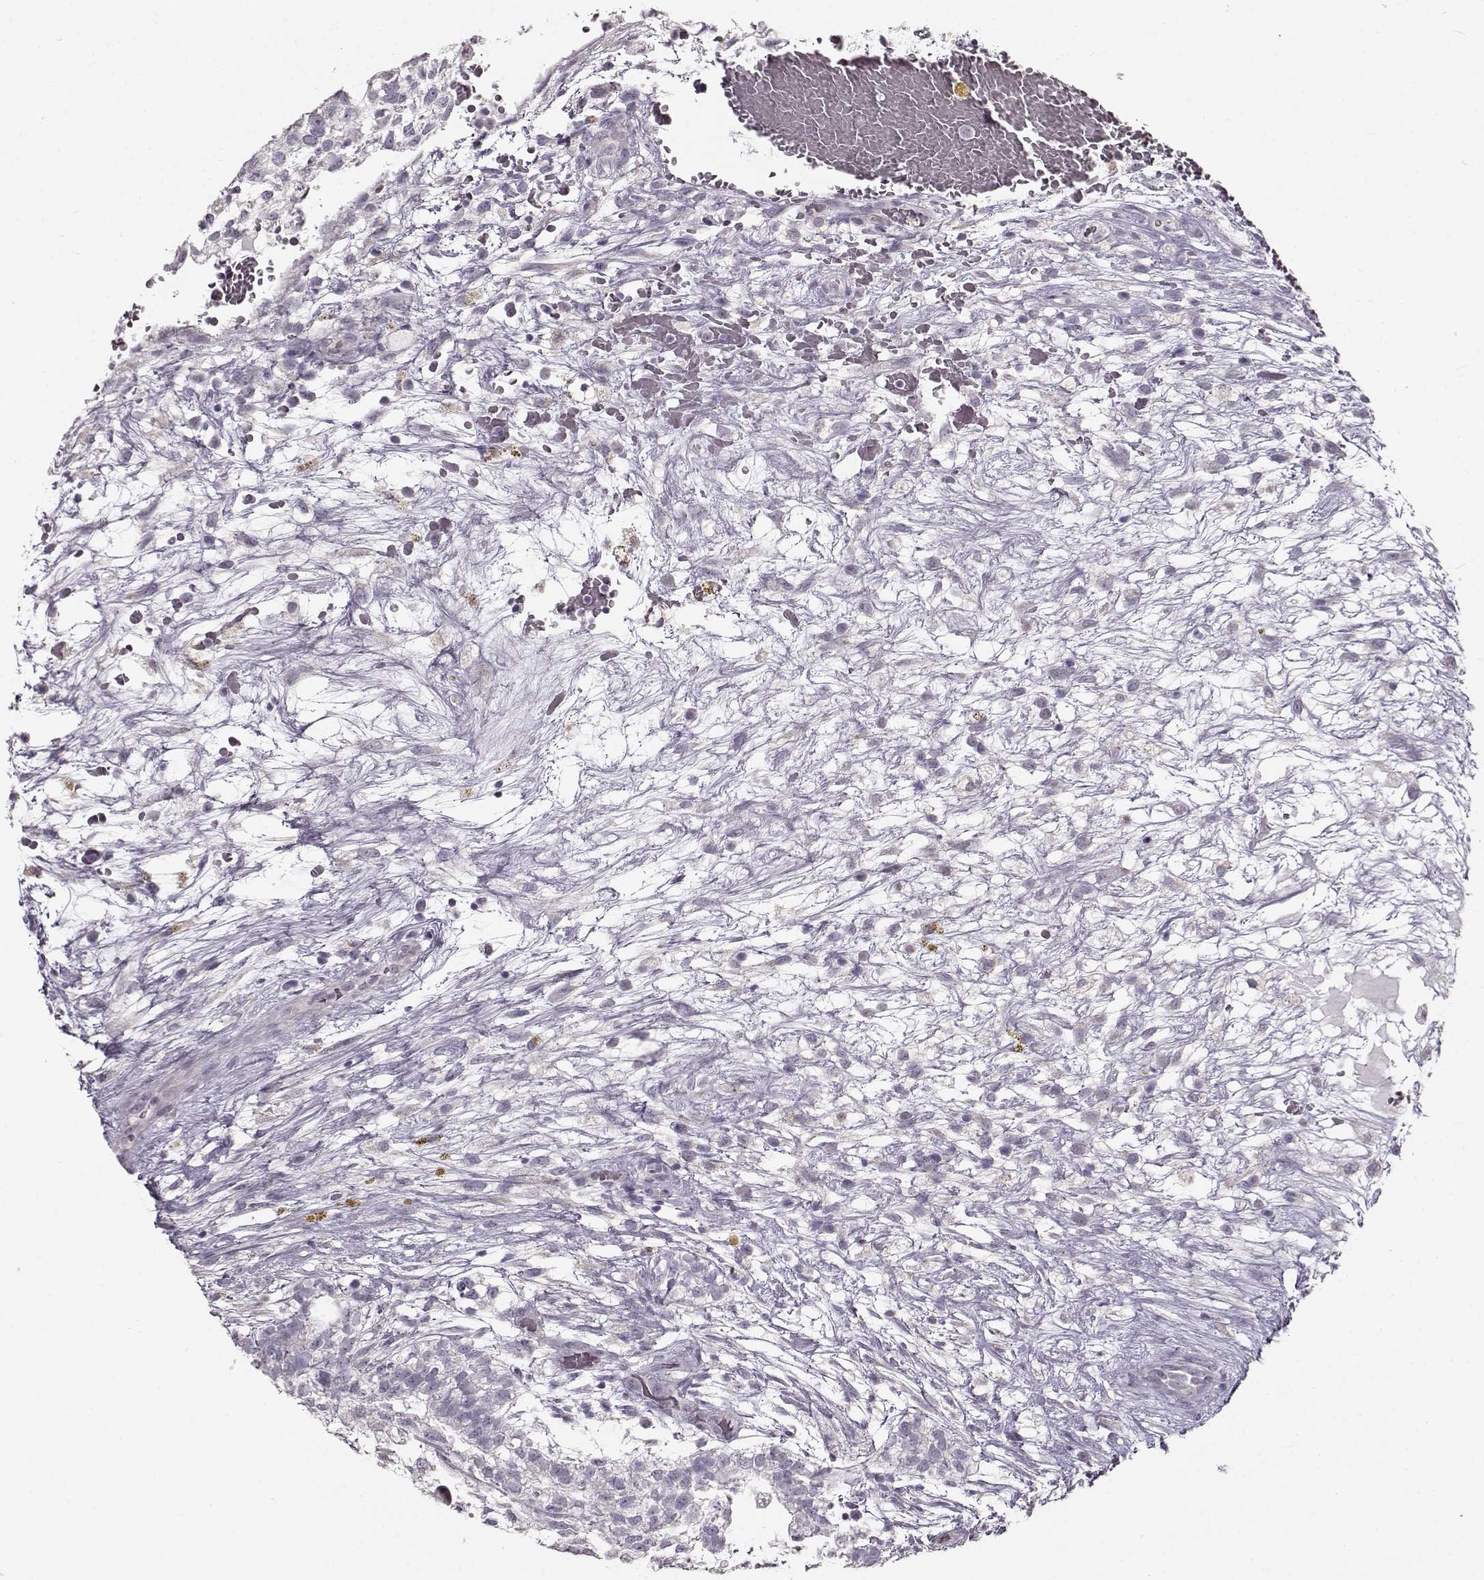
{"staining": {"intensity": "negative", "quantity": "none", "location": "none"}, "tissue": "testis cancer", "cell_type": "Tumor cells", "image_type": "cancer", "snomed": [{"axis": "morphology", "description": "Normal tissue, NOS"}, {"axis": "morphology", "description": "Carcinoma, Embryonal, NOS"}, {"axis": "topography", "description": "Testis"}], "caption": "Immunohistochemical staining of human embryonal carcinoma (testis) displays no significant expression in tumor cells.", "gene": "MAP6D1", "patient": {"sex": "male", "age": 32}}